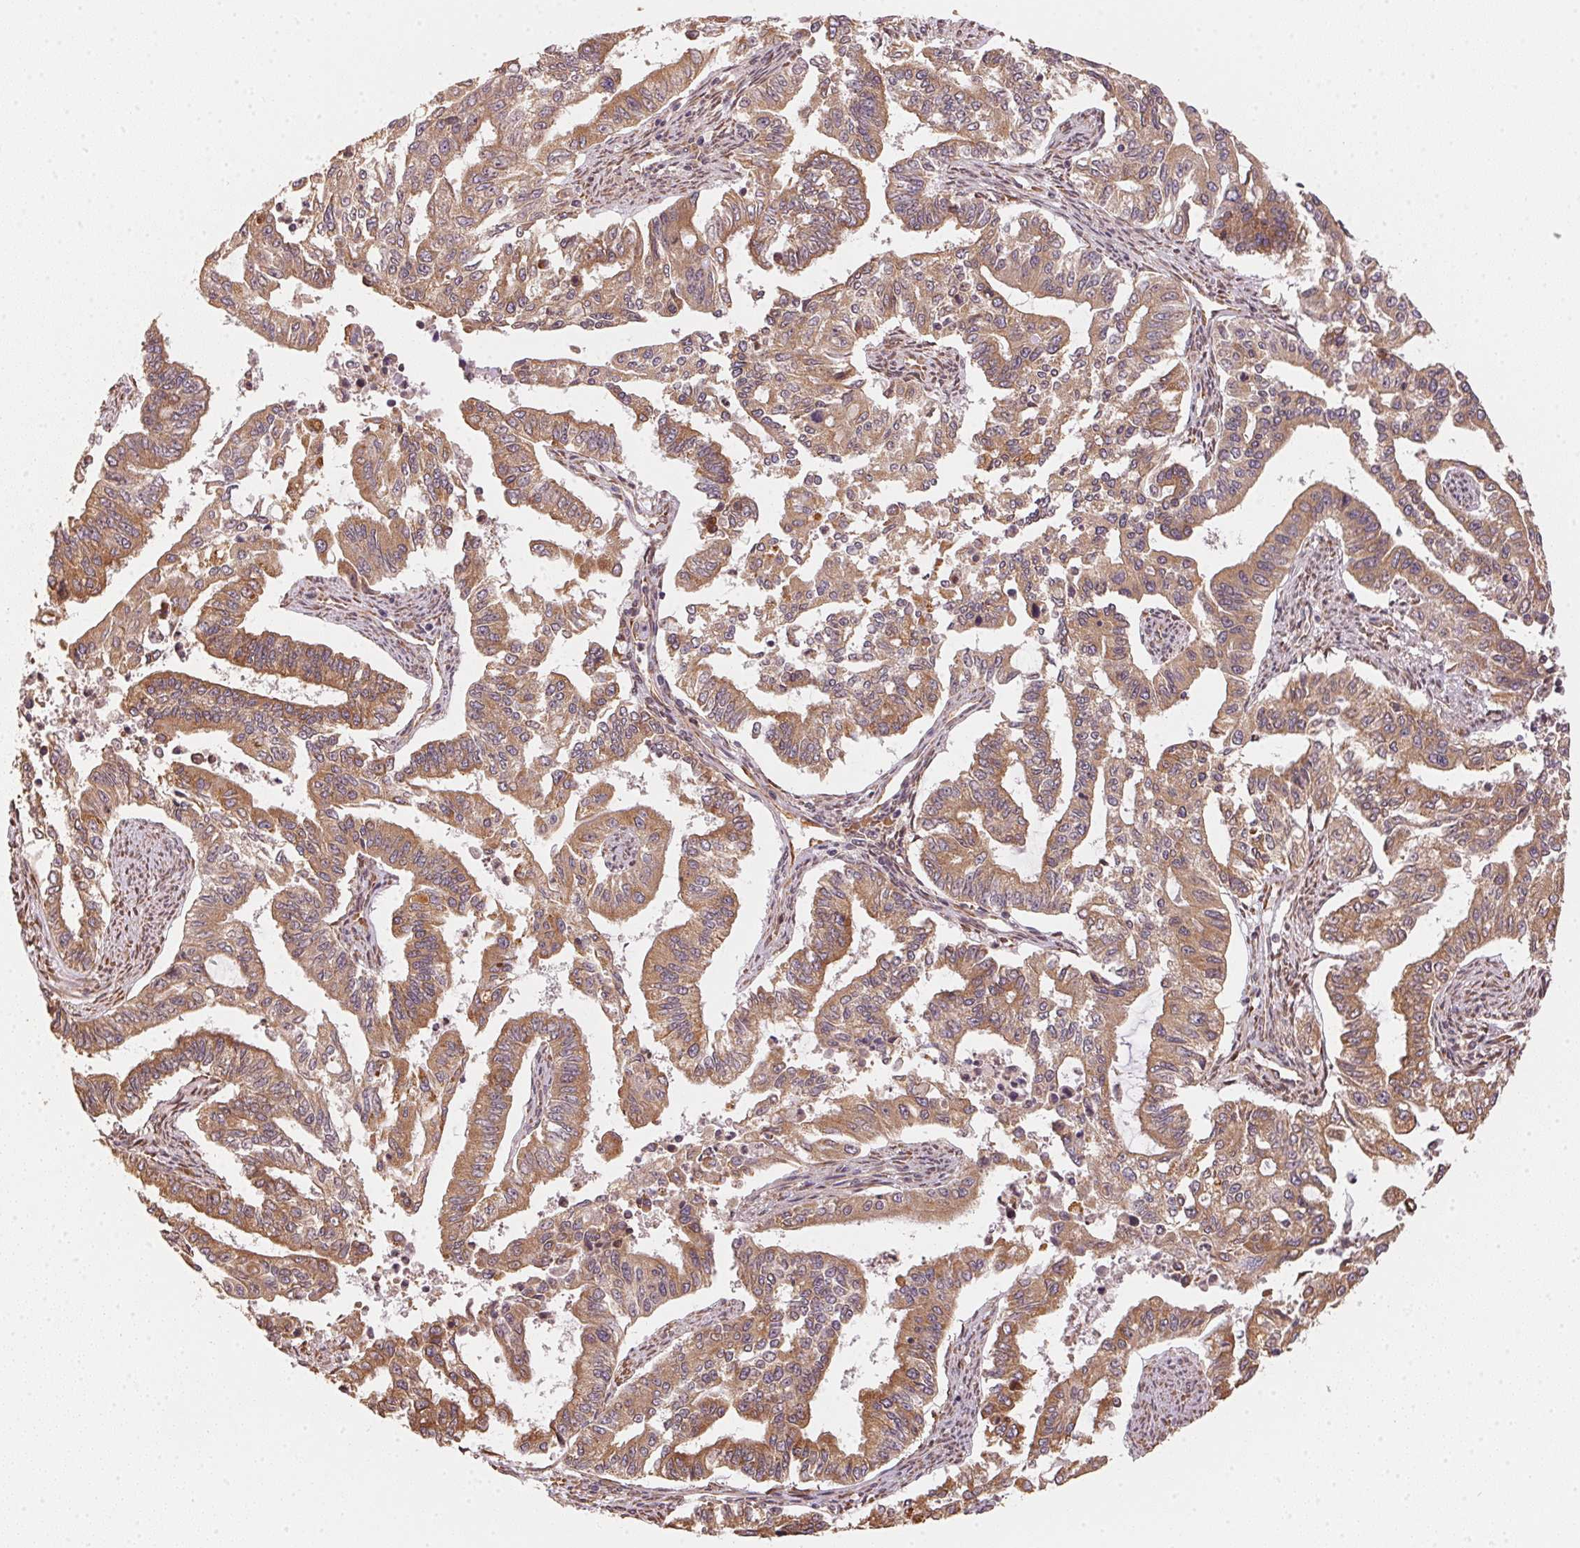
{"staining": {"intensity": "moderate", "quantity": ">75%", "location": "cytoplasmic/membranous"}, "tissue": "endometrial cancer", "cell_type": "Tumor cells", "image_type": "cancer", "snomed": [{"axis": "morphology", "description": "Adenocarcinoma, NOS"}, {"axis": "topography", "description": "Uterus"}], "caption": "Endometrial adenocarcinoma was stained to show a protein in brown. There is medium levels of moderate cytoplasmic/membranous expression in about >75% of tumor cells. (DAB (3,3'-diaminobenzidine) IHC, brown staining for protein, blue staining for nuclei).", "gene": "STRN4", "patient": {"sex": "female", "age": 59}}